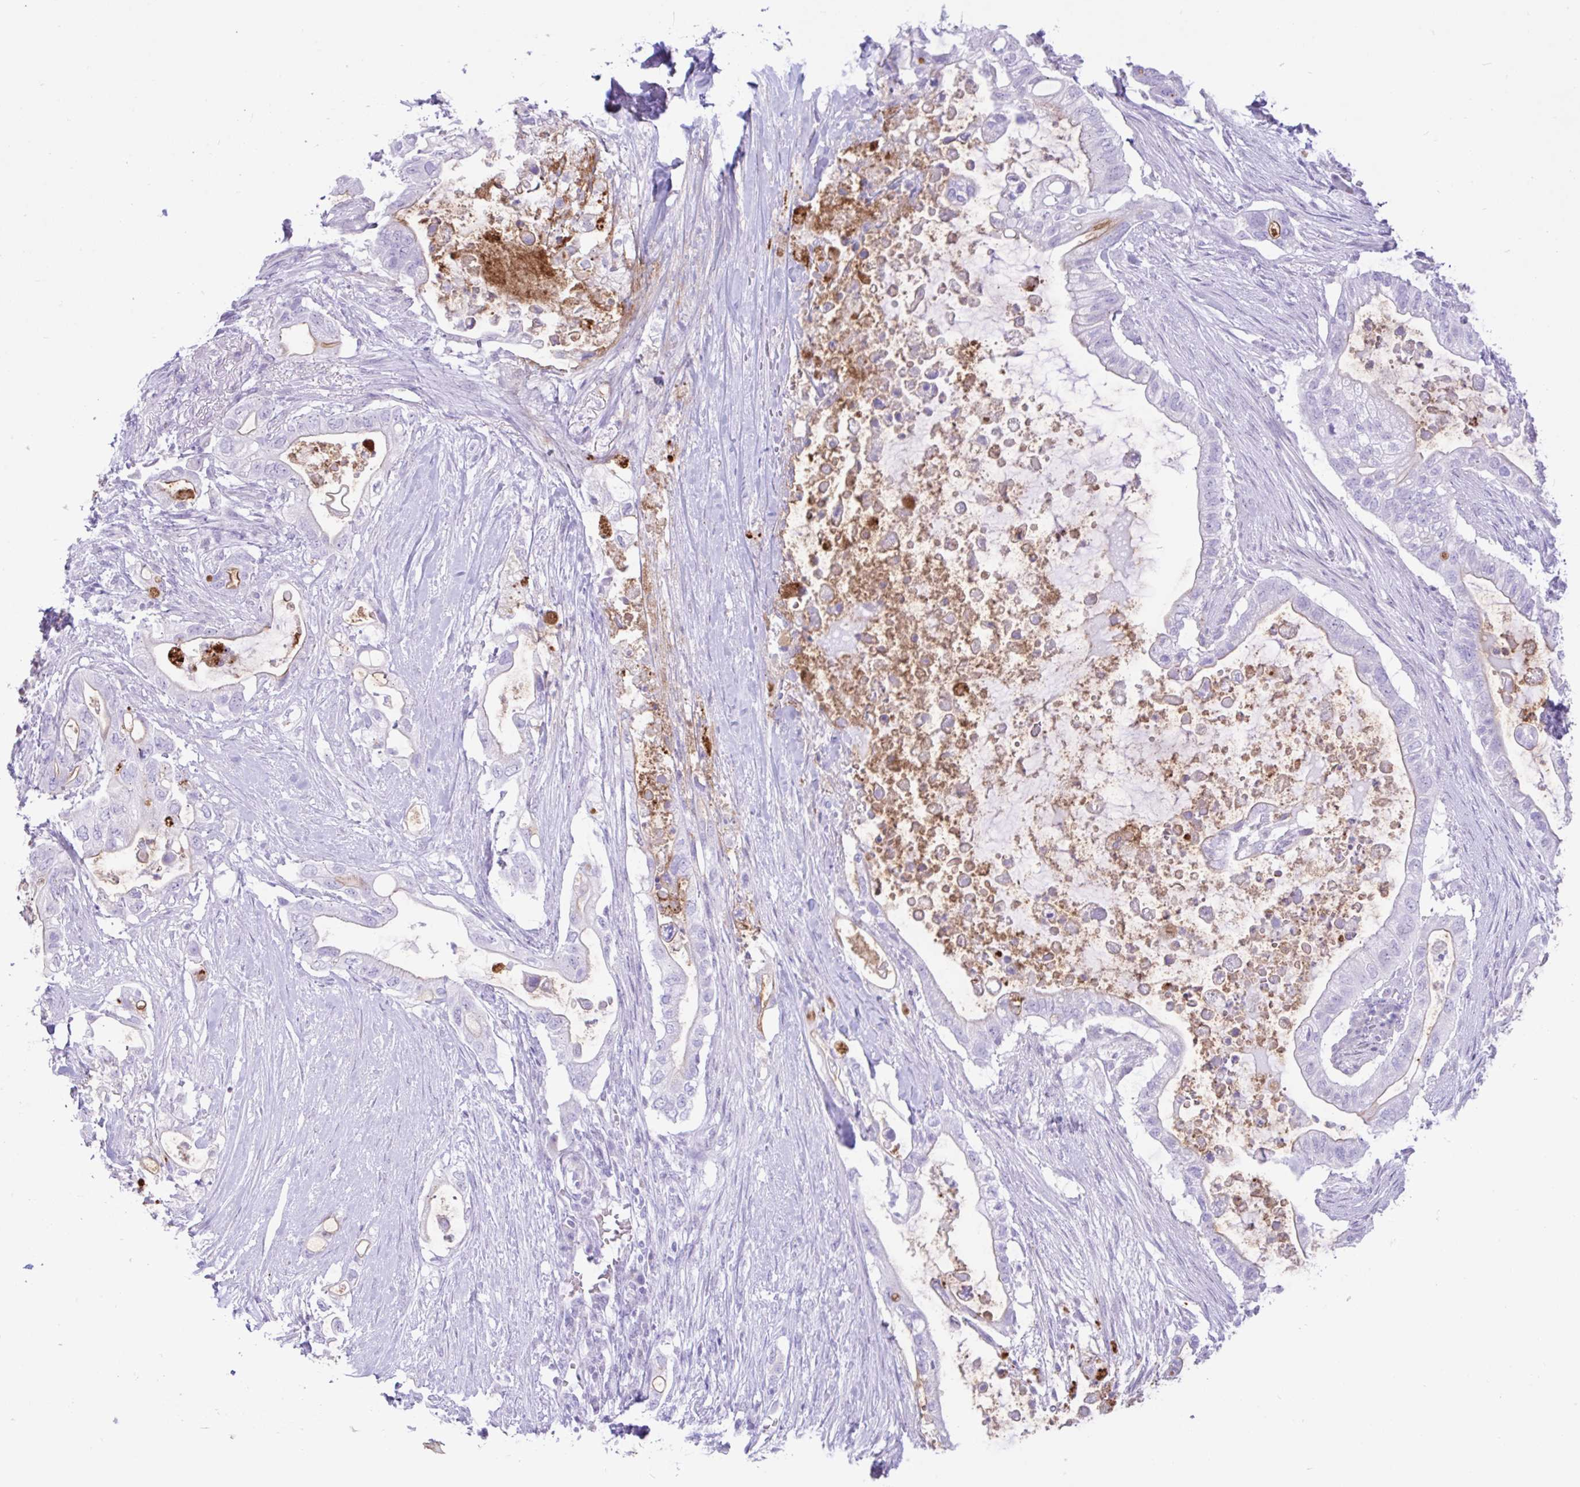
{"staining": {"intensity": "moderate", "quantity": "<25%", "location": "cytoplasmic/membranous"}, "tissue": "pancreatic cancer", "cell_type": "Tumor cells", "image_type": "cancer", "snomed": [{"axis": "morphology", "description": "Adenocarcinoma, NOS"}, {"axis": "topography", "description": "Pancreas"}], "caption": "A histopathology image of pancreatic cancer stained for a protein exhibits moderate cytoplasmic/membranous brown staining in tumor cells. The staining is performed using DAB brown chromogen to label protein expression. The nuclei are counter-stained blue using hematoxylin.", "gene": "REEP1", "patient": {"sex": "female", "age": 72}}